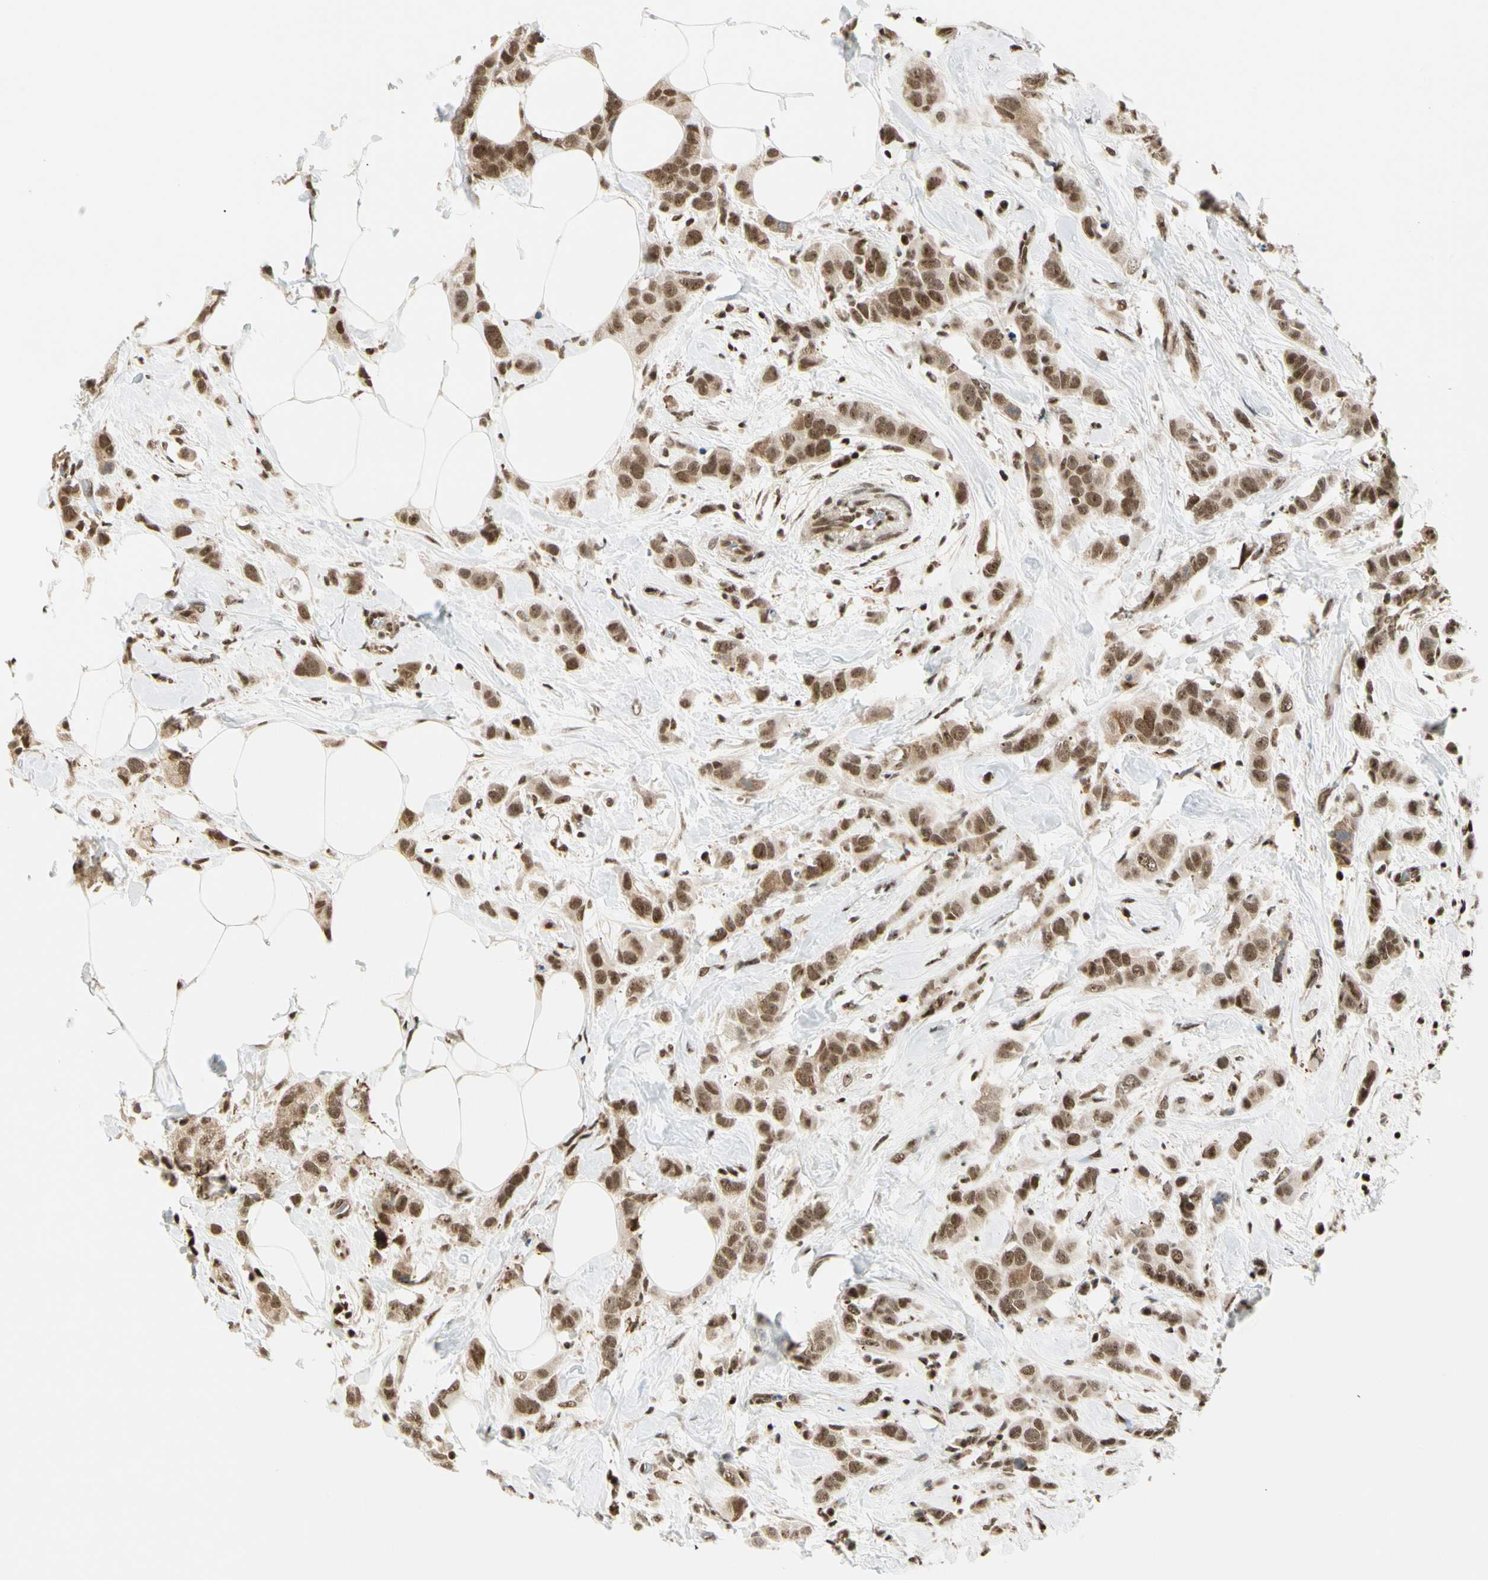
{"staining": {"intensity": "moderate", "quantity": ">75%", "location": "cytoplasmic/membranous,nuclear"}, "tissue": "breast cancer", "cell_type": "Tumor cells", "image_type": "cancer", "snomed": [{"axis": "morphology", "description": "Normal tissue, NOS"}, {"axis": "morphology", "description": "Duct carcinoma"}, {"axis": "topography", "description": "Breast"}], "caption": "Immunohistochemical staining of human infiltrating ductal carcinoma (breast) shows medium levels of moderate cytoplasmic/membranous and nuclear protein staining in approximately >75% of tumor cells.", "gene": "DAXX", "patient": {"sex": "female", "age": 50}}